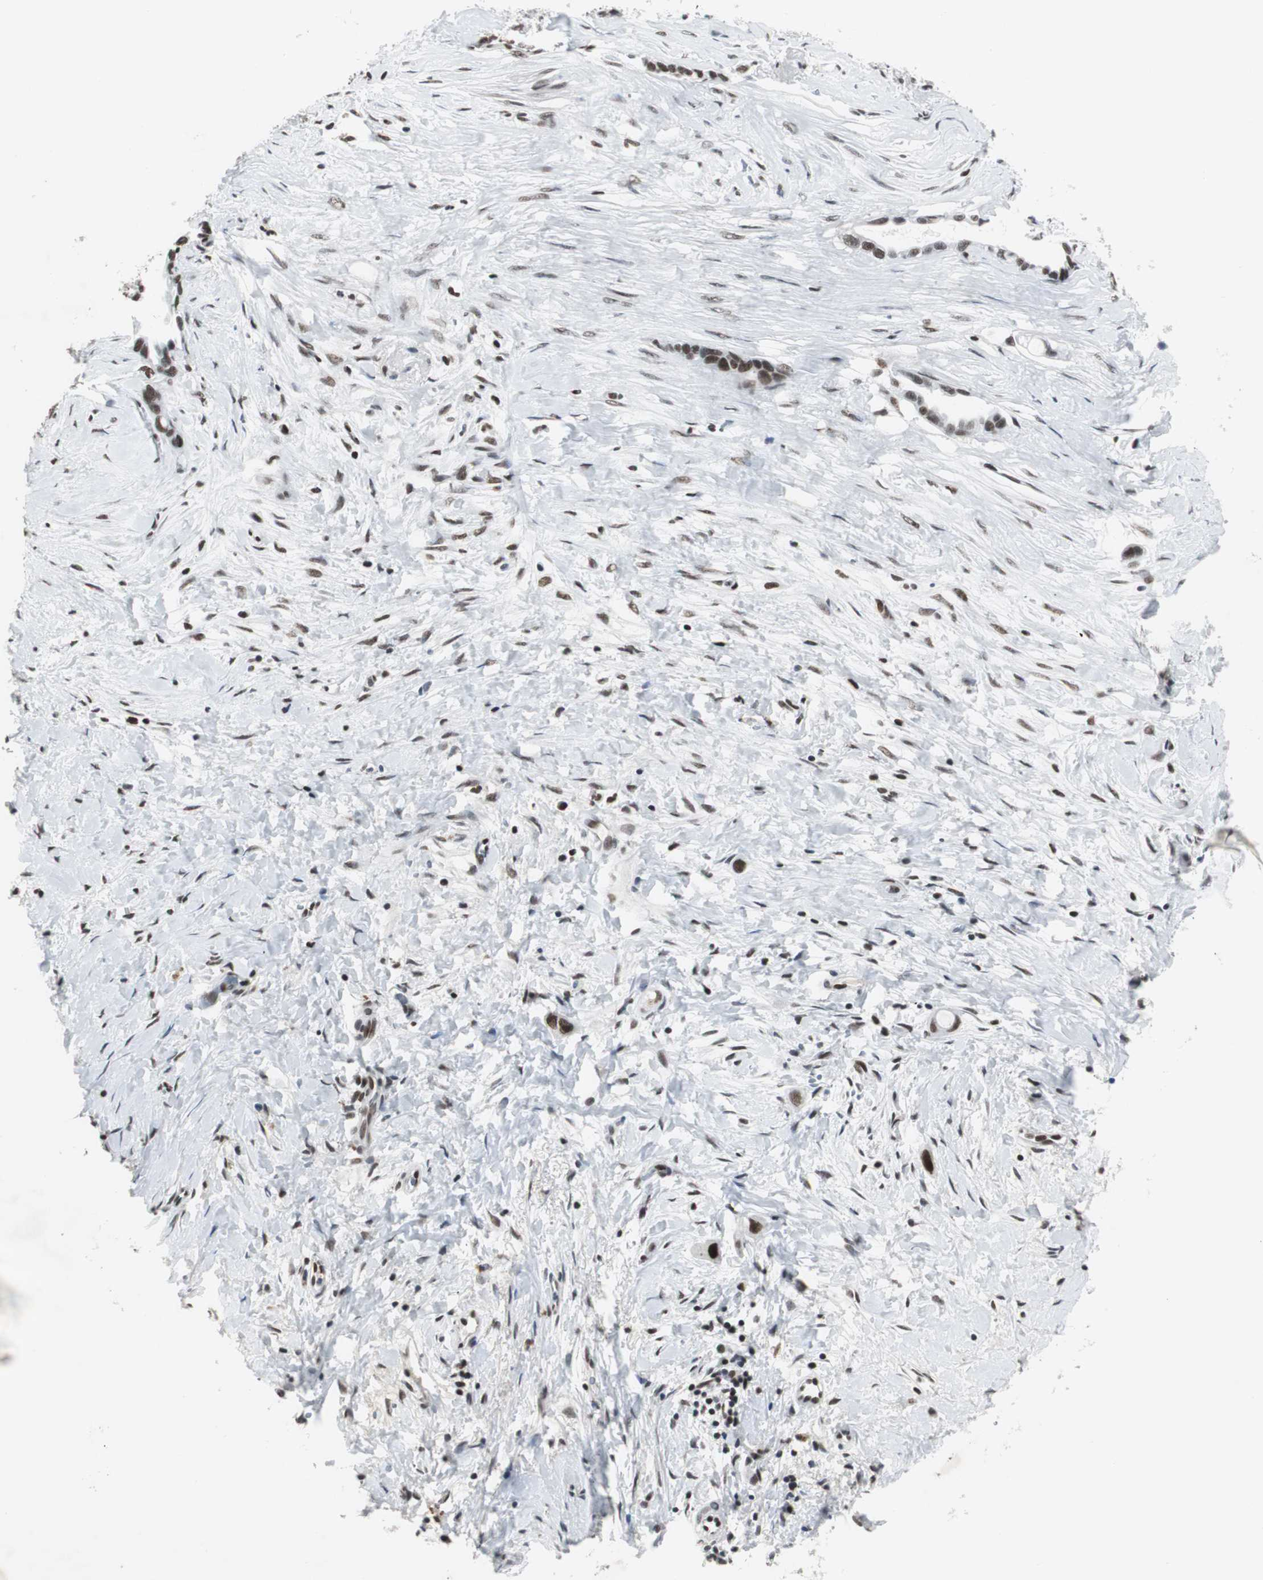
{"staining": {"intensity": "moderate", "quantity": ">75%", "location": "nuclear"}, "tissue": "liver cancer", "cell_type": "Tumor cells", "image_type": "cancer", "snomed": [{"axis": "morphology", "description": "Cholangiocarcinoma"}, {"axis": "topography", "description": "Liver"}], "caption": "Liver cancer (cholangiocarcinoma) stained for a protein (brown) reveals moderate nuclear positive staining in about >75% of tumor cells.", "gene": "RAD9A", "patient": {"sex": "female", "age": 65}}